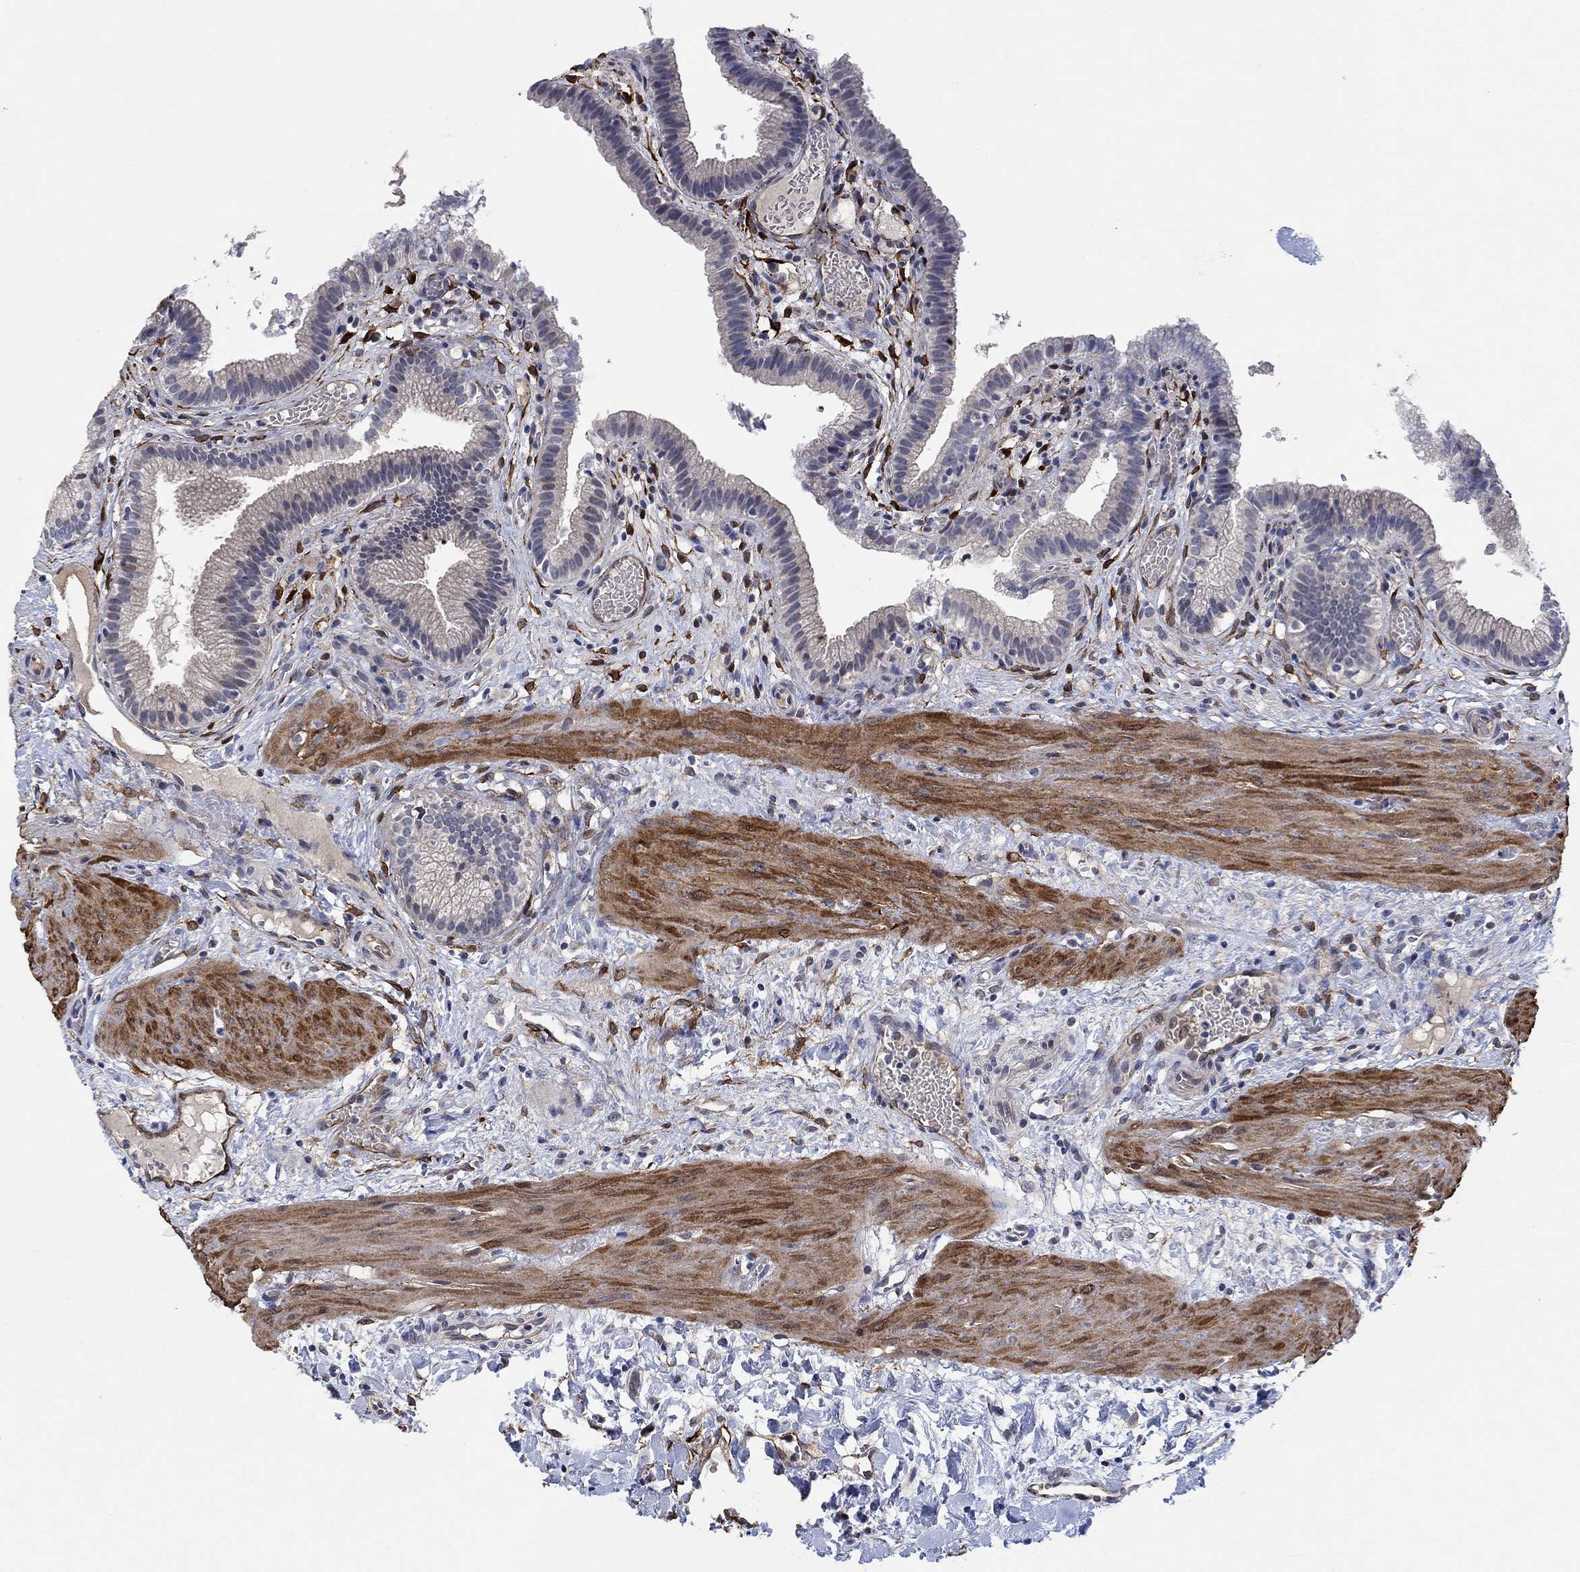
{"staining": {"intensity": "negative", "quantity": "none", "location": "none"}, "tissue": "gallbladder", "cell_type": "Glandular cells", "image_type": "normal", "snomed": [{"axis": "morphology", "description": "Normal tissue, NOS"}, {"axis": "topography", "description": "Gallbladder"}], "caption": "Immunohistochemistry (IHC) of benign human gallbladder demonstrates no positivity in glandular cells.", "gene": "TGM2", "patient": {"sex": "female", "age": 24}}